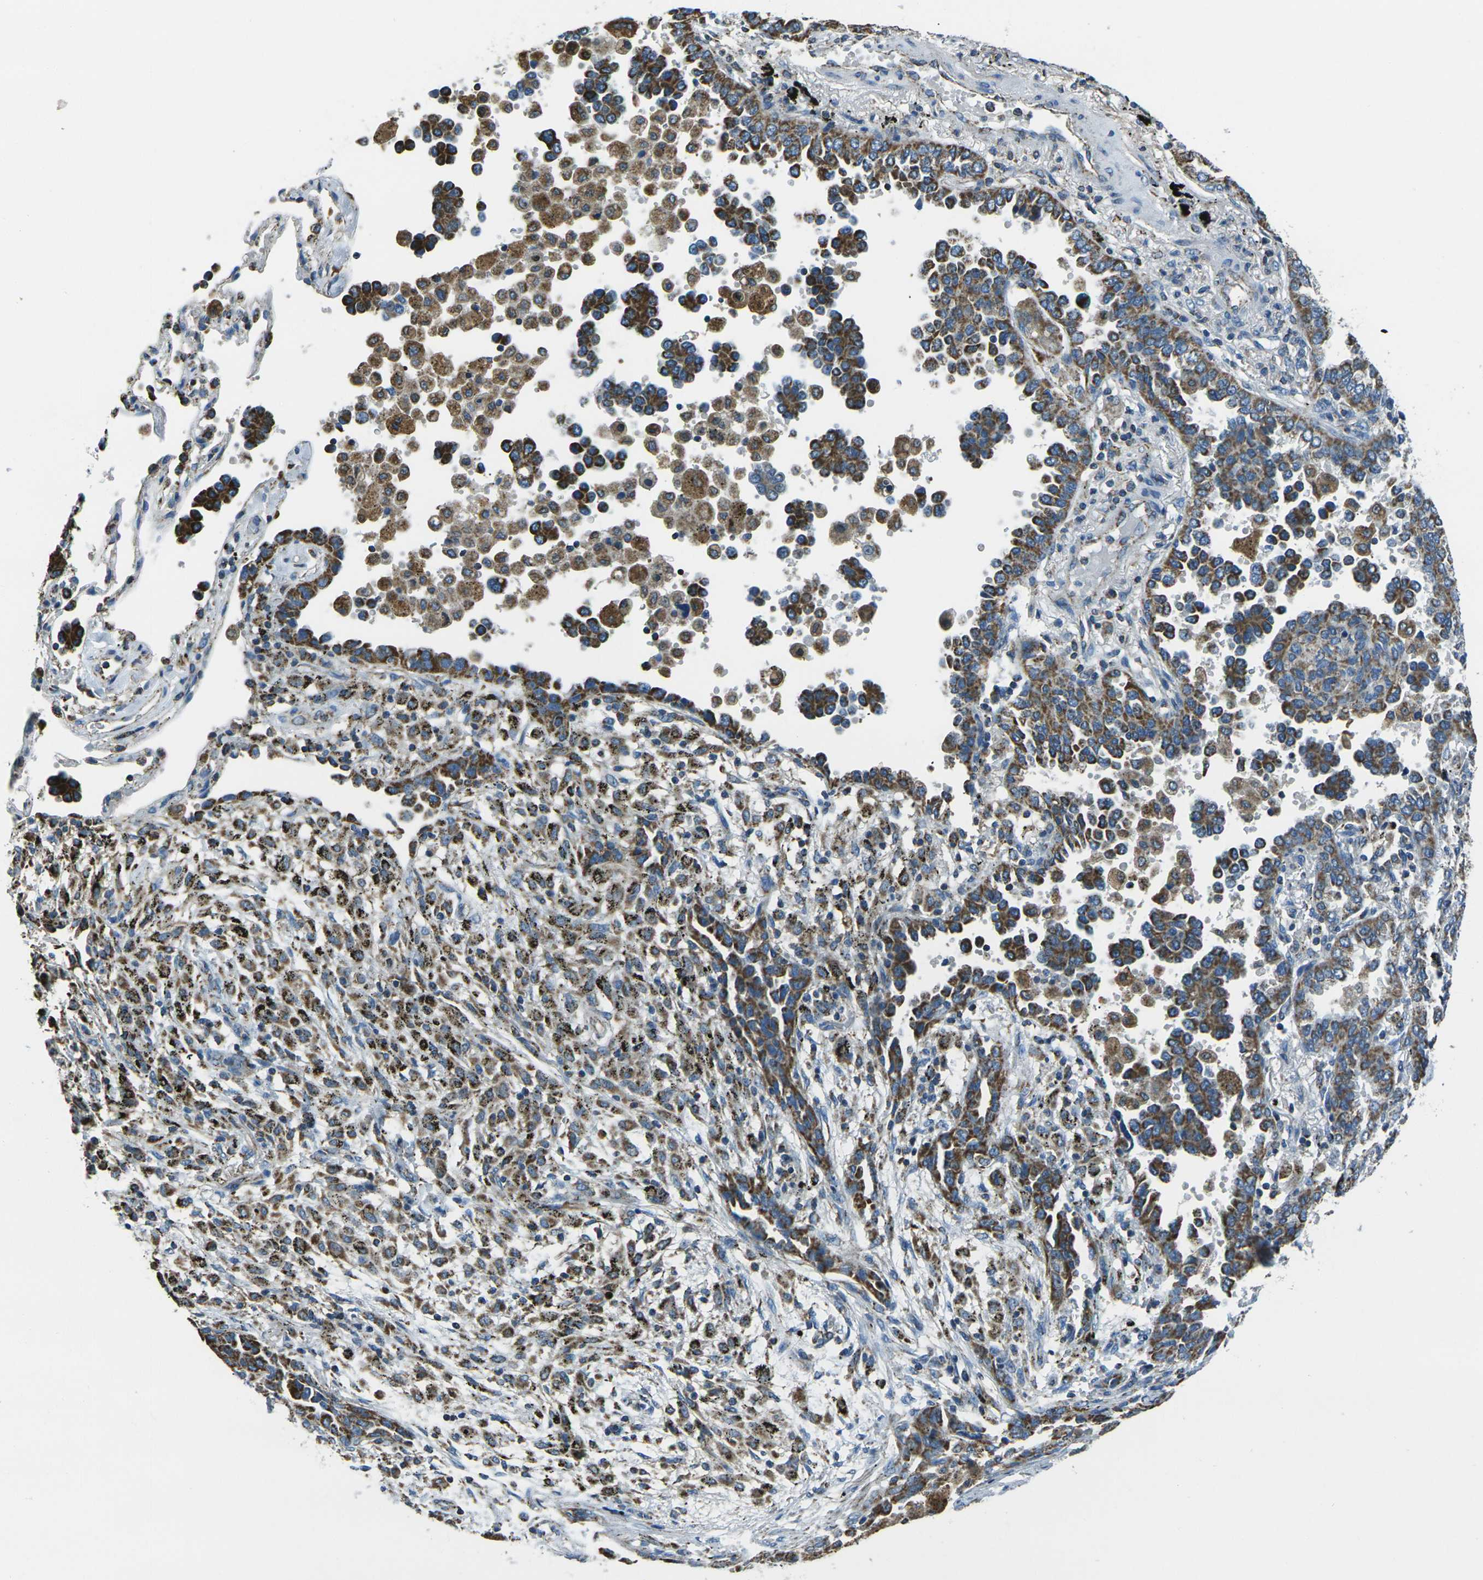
{"staining": {"intensity": "strong", "quantity": ">75%", "location": "cytoplasmic/membranous"}, "tissue": "lung cancer", "cell_type": "Tumor cells", "image_type": "cancer", "snomed": [{"axis": "morphology", "description": "Normal tissue, NOS"}, {"axis": "morphology", "description": "Adenocarcinoma, NOS"}, {"axis": "topography", "description": "Lung"}], "caption": "Human adenocarcinoma (lung) stained with a protein marker reveals strong staining in tumor cells.", "gene": "IRF3", "patient": {"sex": "male", "age": 59}}